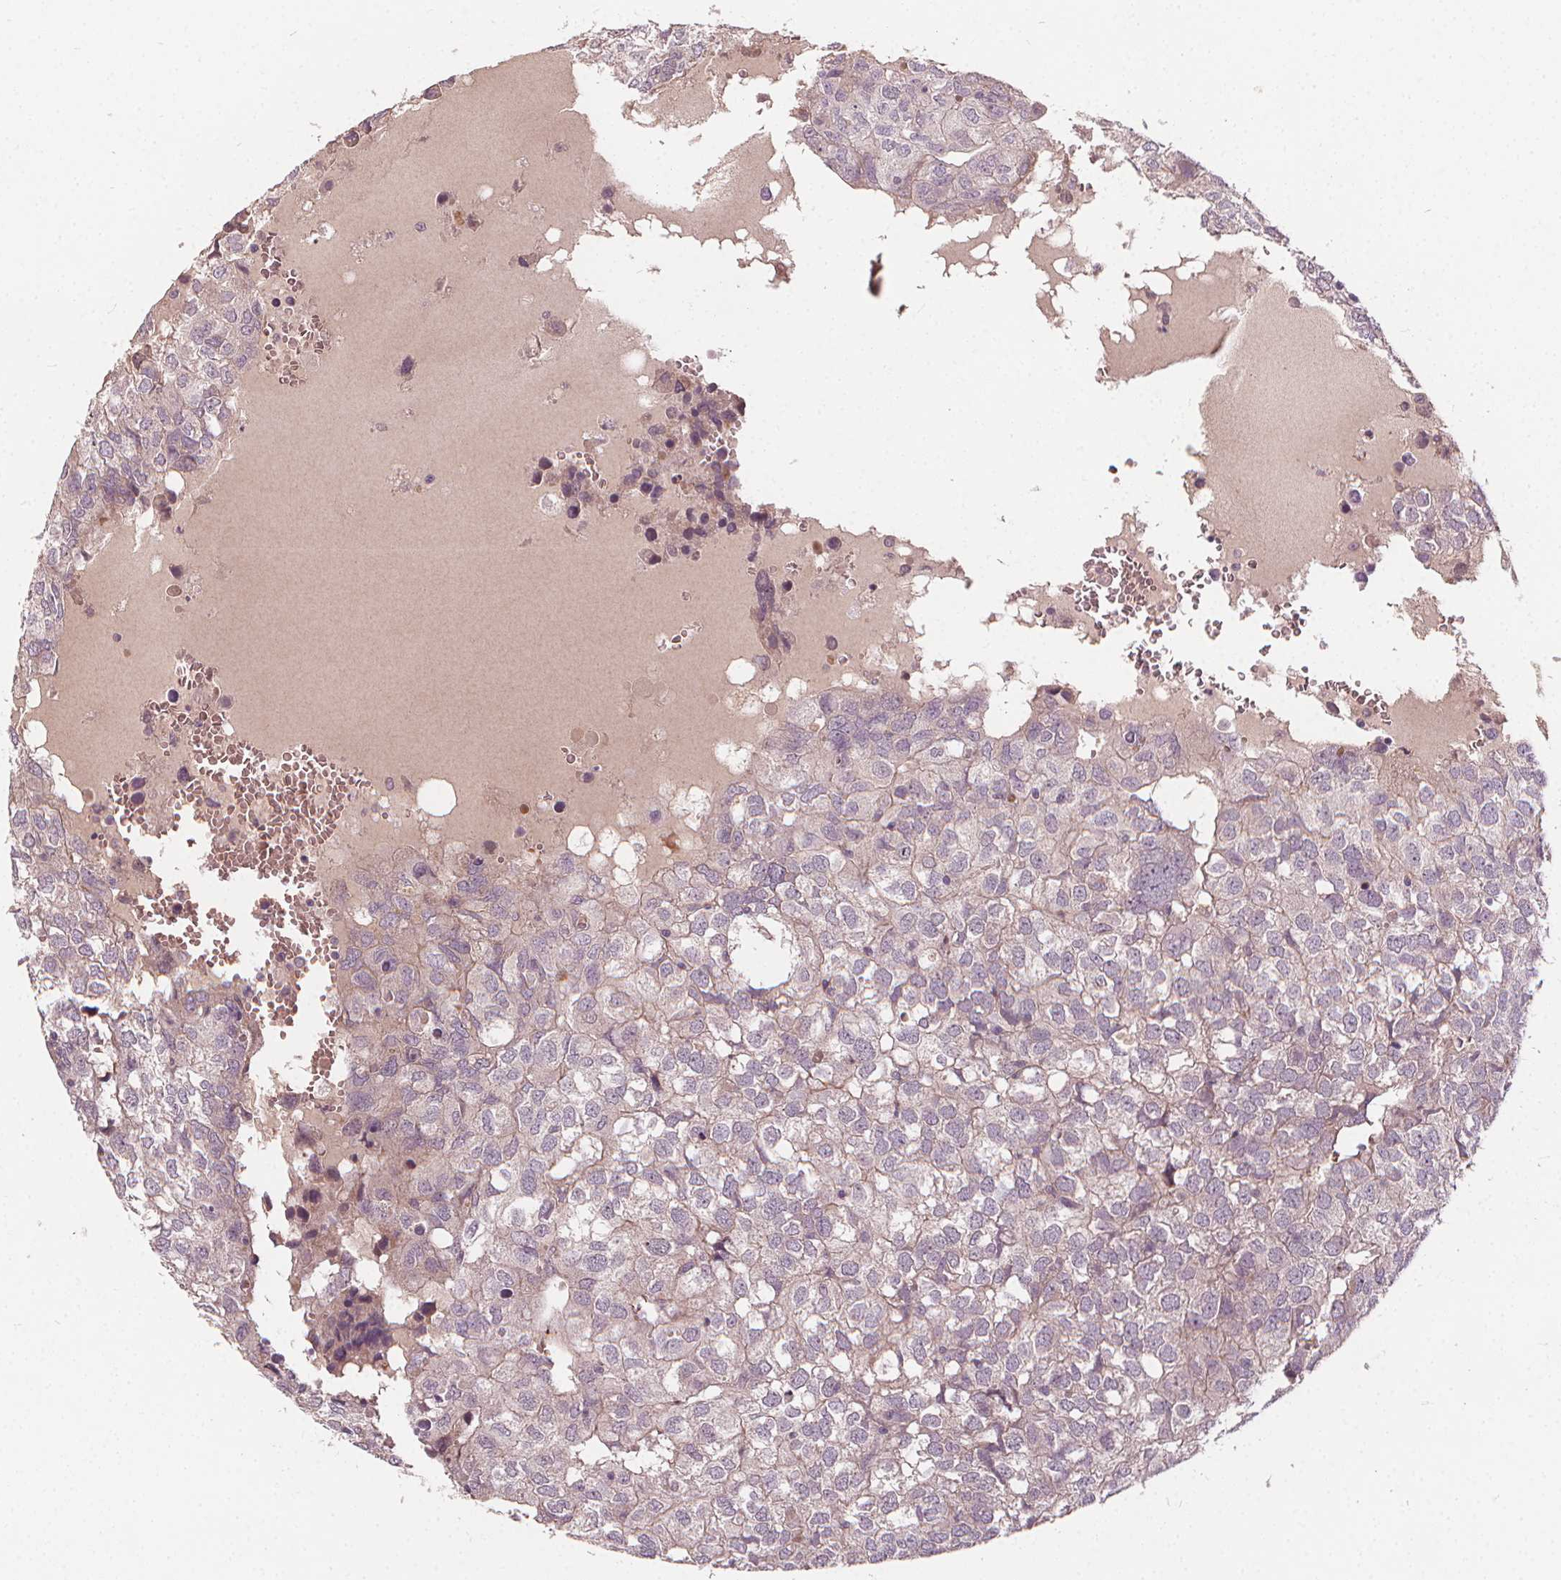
{"staining": {"intensity": "weak", "quantity": "<25%", "location": "cytoplasmic/membranous"}, "tissue": "breast cancer", "cell_type": "Tumor cells", "image_type": "cancer", "snomed": [{"axis": "morphology", "description": "Duct carcinoma"}, {"axis": "topography", "description": "Breast"}], "caption": "Tumor cells show no significant expression in breast invasive ductal carcinoma.", "gene": "IPO13", "patient": {"sex": "female", "age": 30}}